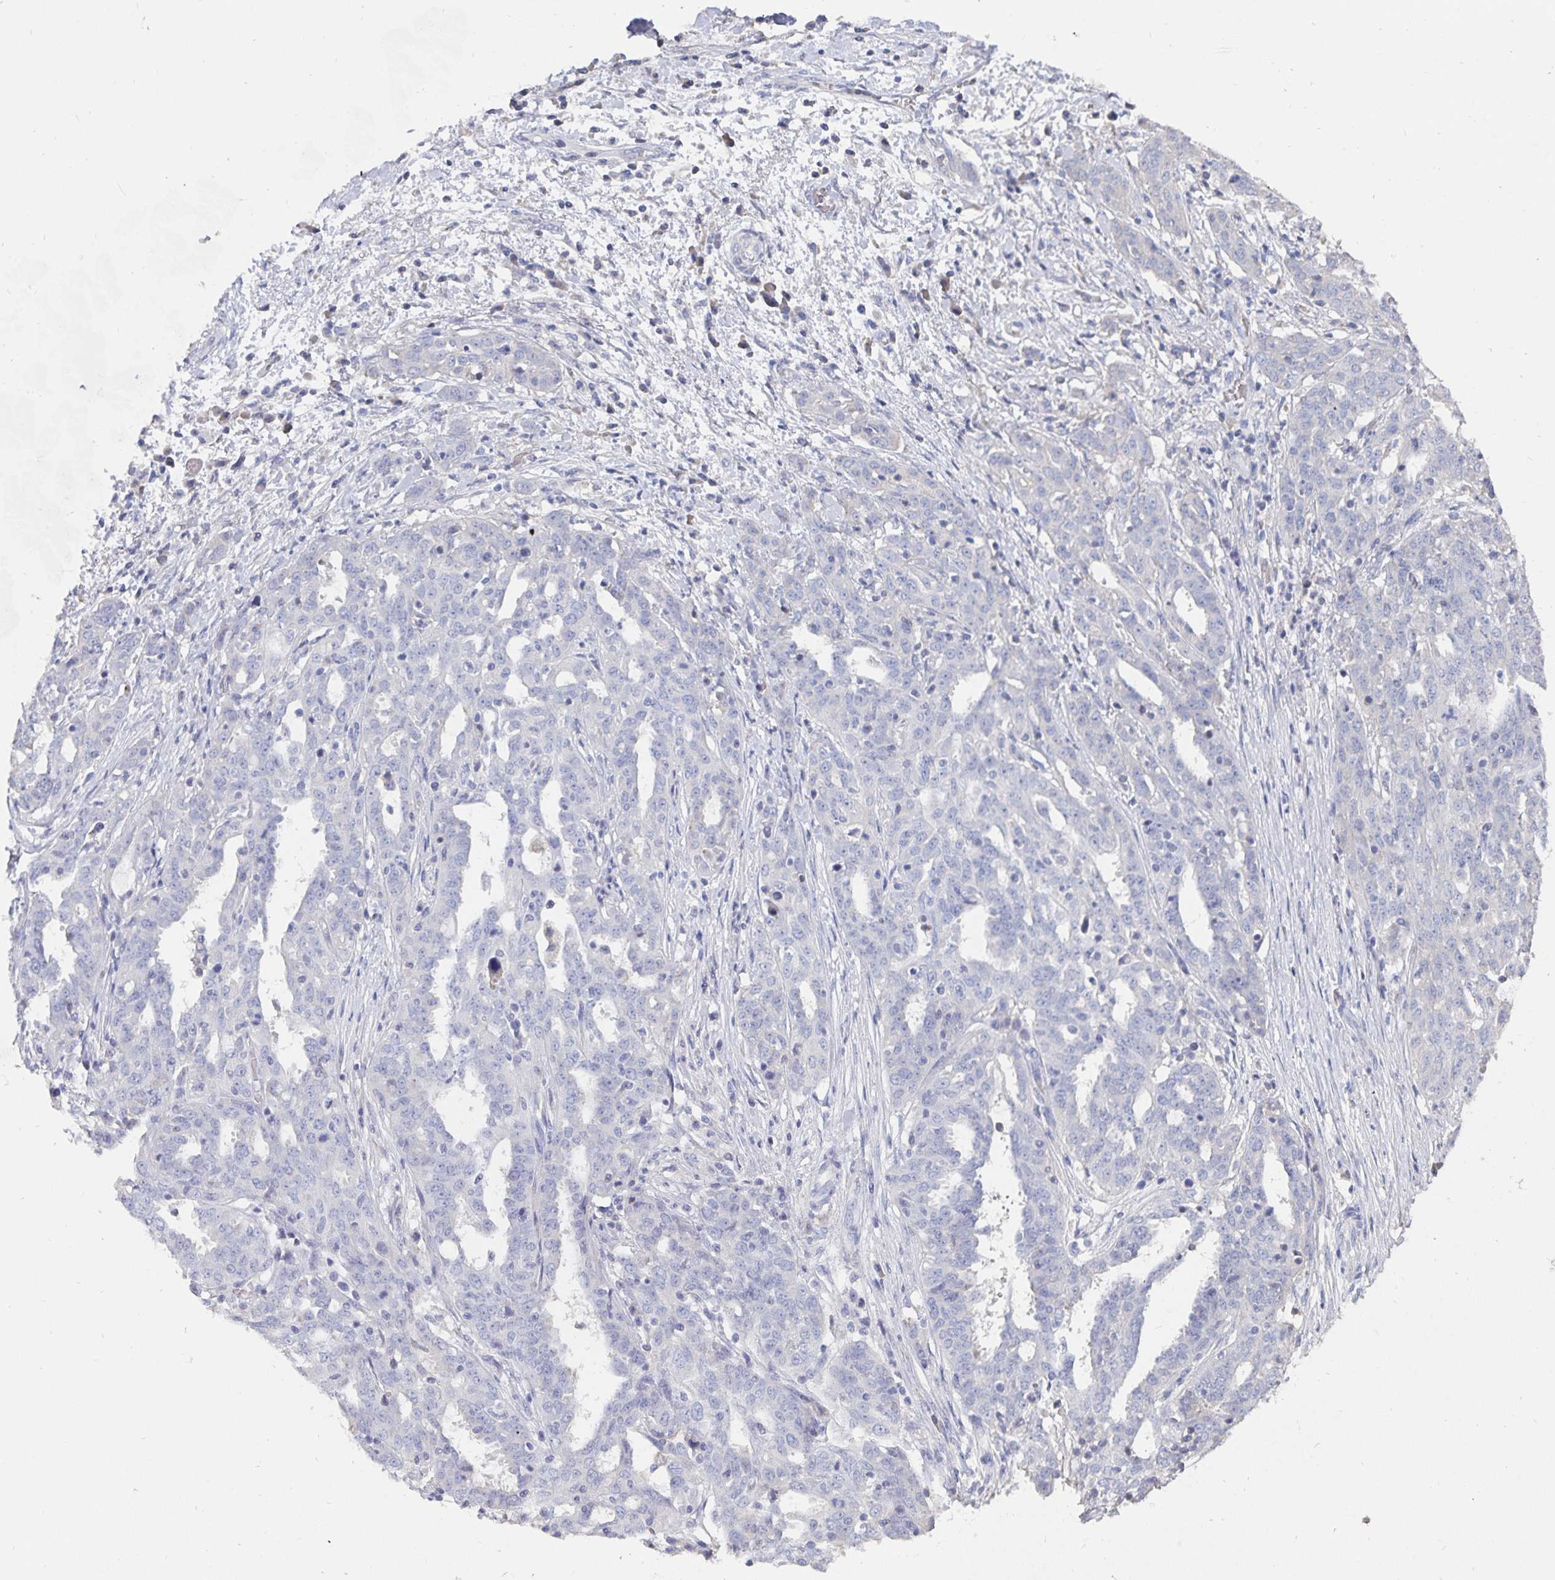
{"staining": {"intensity": "negative", "quantity": "none", "location": "none"}, "tissue": "ovarian cancer", "cell_type": "Tumor cells", "image_type": "cancer", "snomed": [{"axis": "morphology", "description": "Cystadenocarcinoma, serous, NOS"}, {"axis": "topography", "description": "Ovary"}], "caption": "A micrograph of human ovarian cancer is negative for staining in tumor cells.", "gene": "CFAP69", "patient": {"sex": "female", "age": 67}}